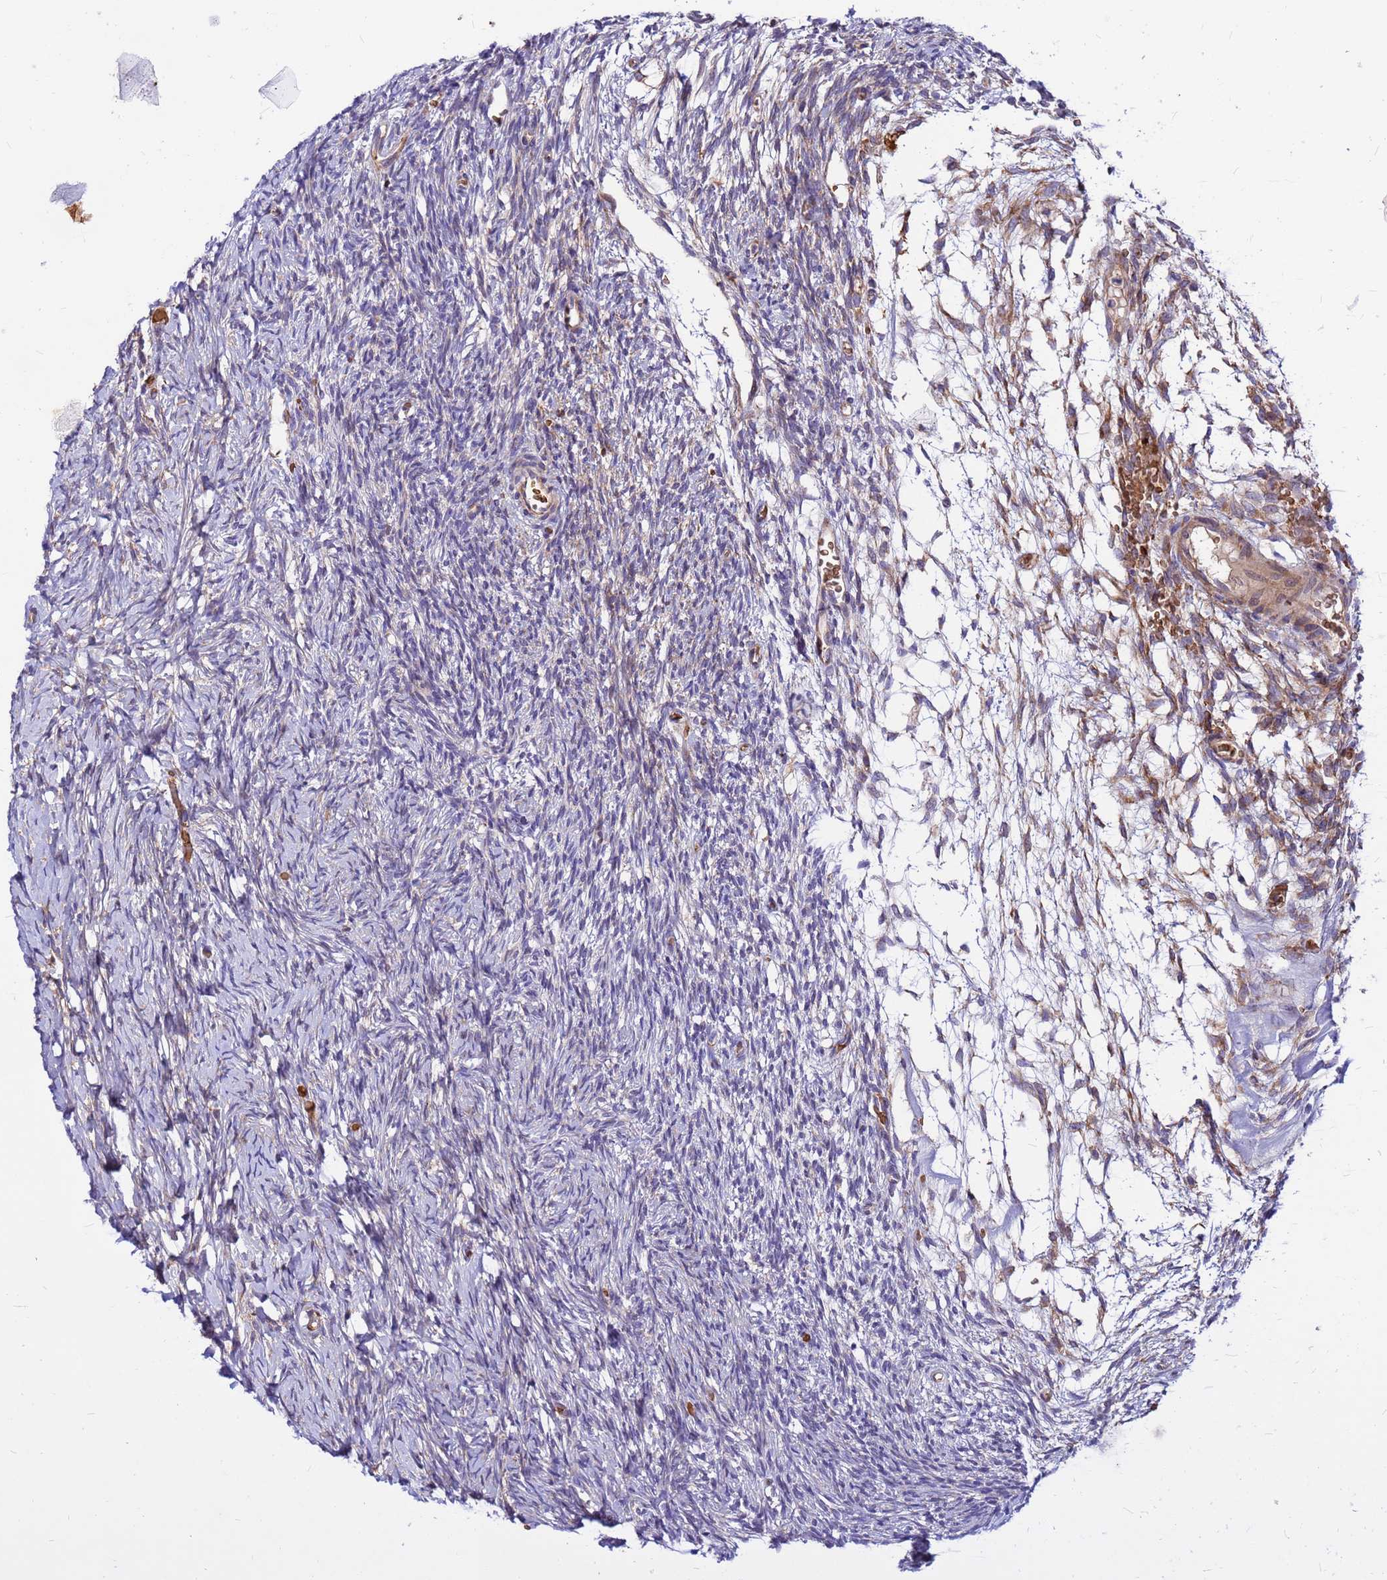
{"staining": {"intensity": "moderate", "quantity": "<25%", "location": "cytoplasmic/membranous"}, "tissue": "ovary", "cell_type": "Ovarian stroma cells", "image_type": "normal", "snomed": [{"axis": "morphology", "description": "Normal tissue, NOS"}, {"axis": "topography", "description": "Ovary"}], "caption": "Immunohistochemical staining of unremarkable ovary displays moderate cytoplasmic/membranous protein positivity in approximately <25% of ovarian stroma cells.", "gene": "ZNF669", "patient": {"sex": "female", "age": 39}}